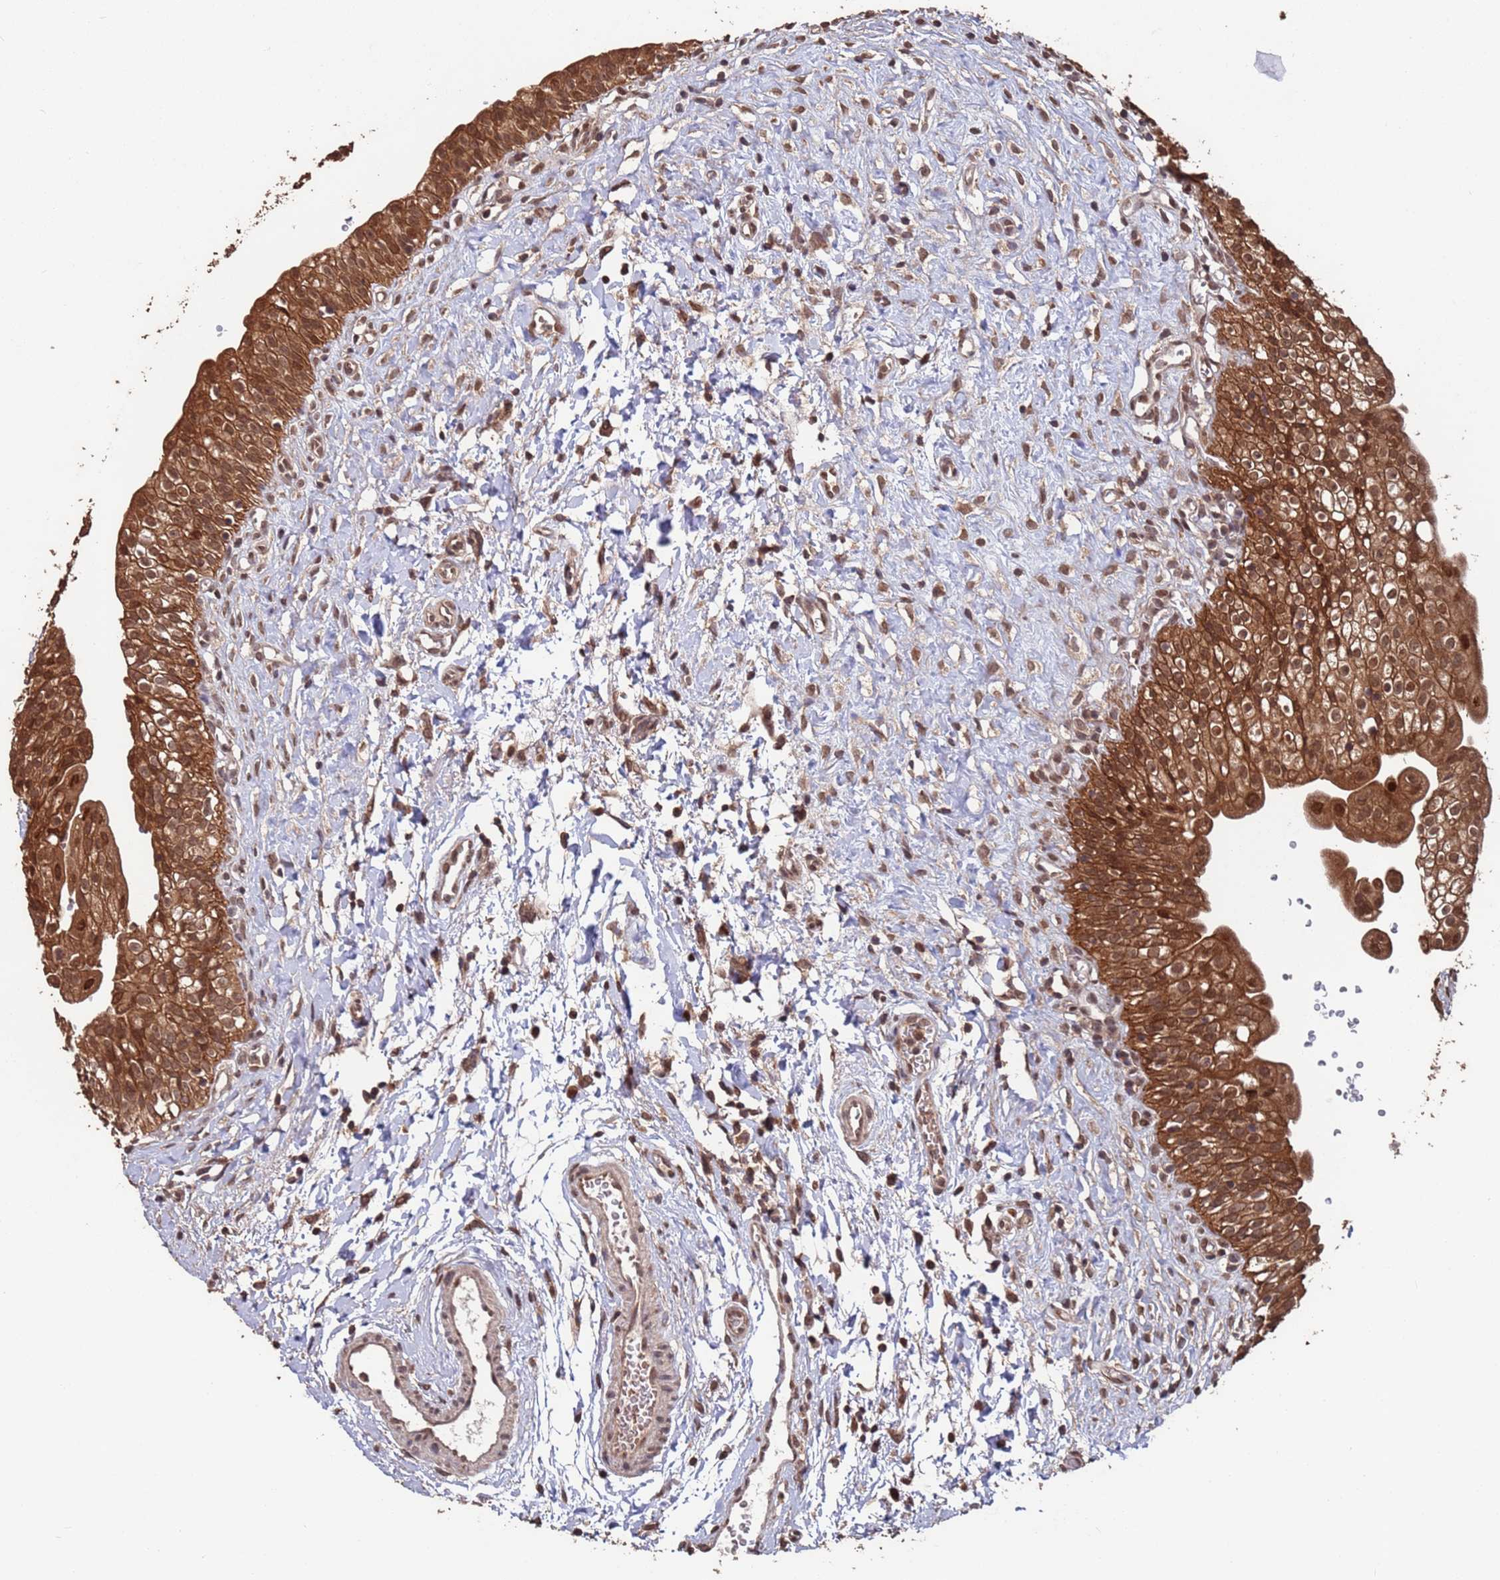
{"staining": {"intensity": "strong", "quantity": ">75%", "location": "cytoplasmic/membranous,nuclear"}, "tissue": "urinary bladder", "cell_type": "Urothelial cells", "image_type": "normal", "snomed": [{"axis": "morphology", "description": "Normal tissue, NOS"}, {"axis": "topography", "description": "Urinary bladder"}], "caption": "An image of urinary bladder stained for a protein displays strong cytoplasmic/membranous,nuclear brown staining in urothelial cells. Using DAB (brown) and hematoxylin (blue) stains, captured at high magnification using brightfield microscopy.", "gene": "PRR7", "patient": {"sex": "male", "age": 51}}